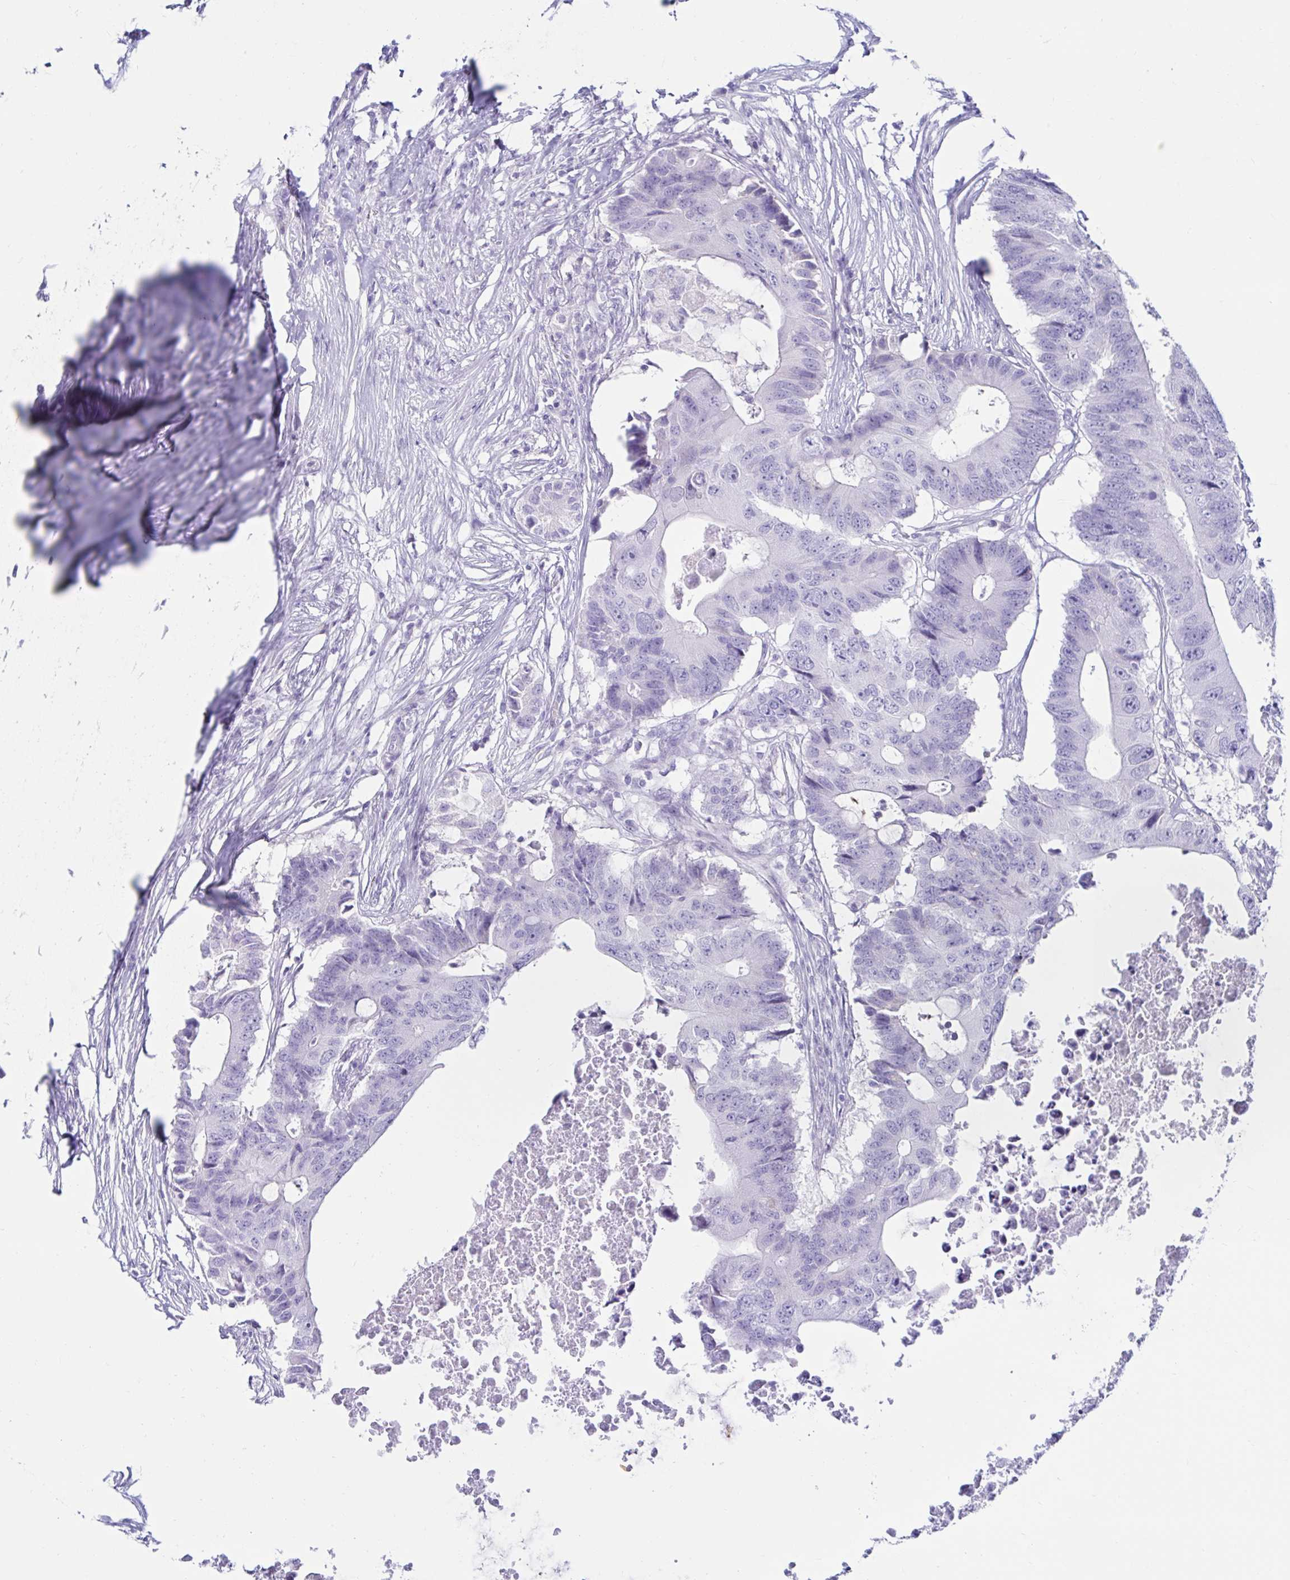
{"staining": {"intensity": "negative", "quantity": "none", "location": "none"}, "tissue": "colorectal cancer", "cell_type": "Tumor cells", "image_type": "cancer", "snomed": [{"axis": "morphology", "description": "Adenocarcinoma, NOS"}, {"axis": "topography", "description": "Colon"}], "caption": "Adenocarcinoma (colorectal) stained for a protein using IHC exhibits no staining tumor cells.", "gene": "BEST1", "patient": {"sex": "male", "age": 71}}